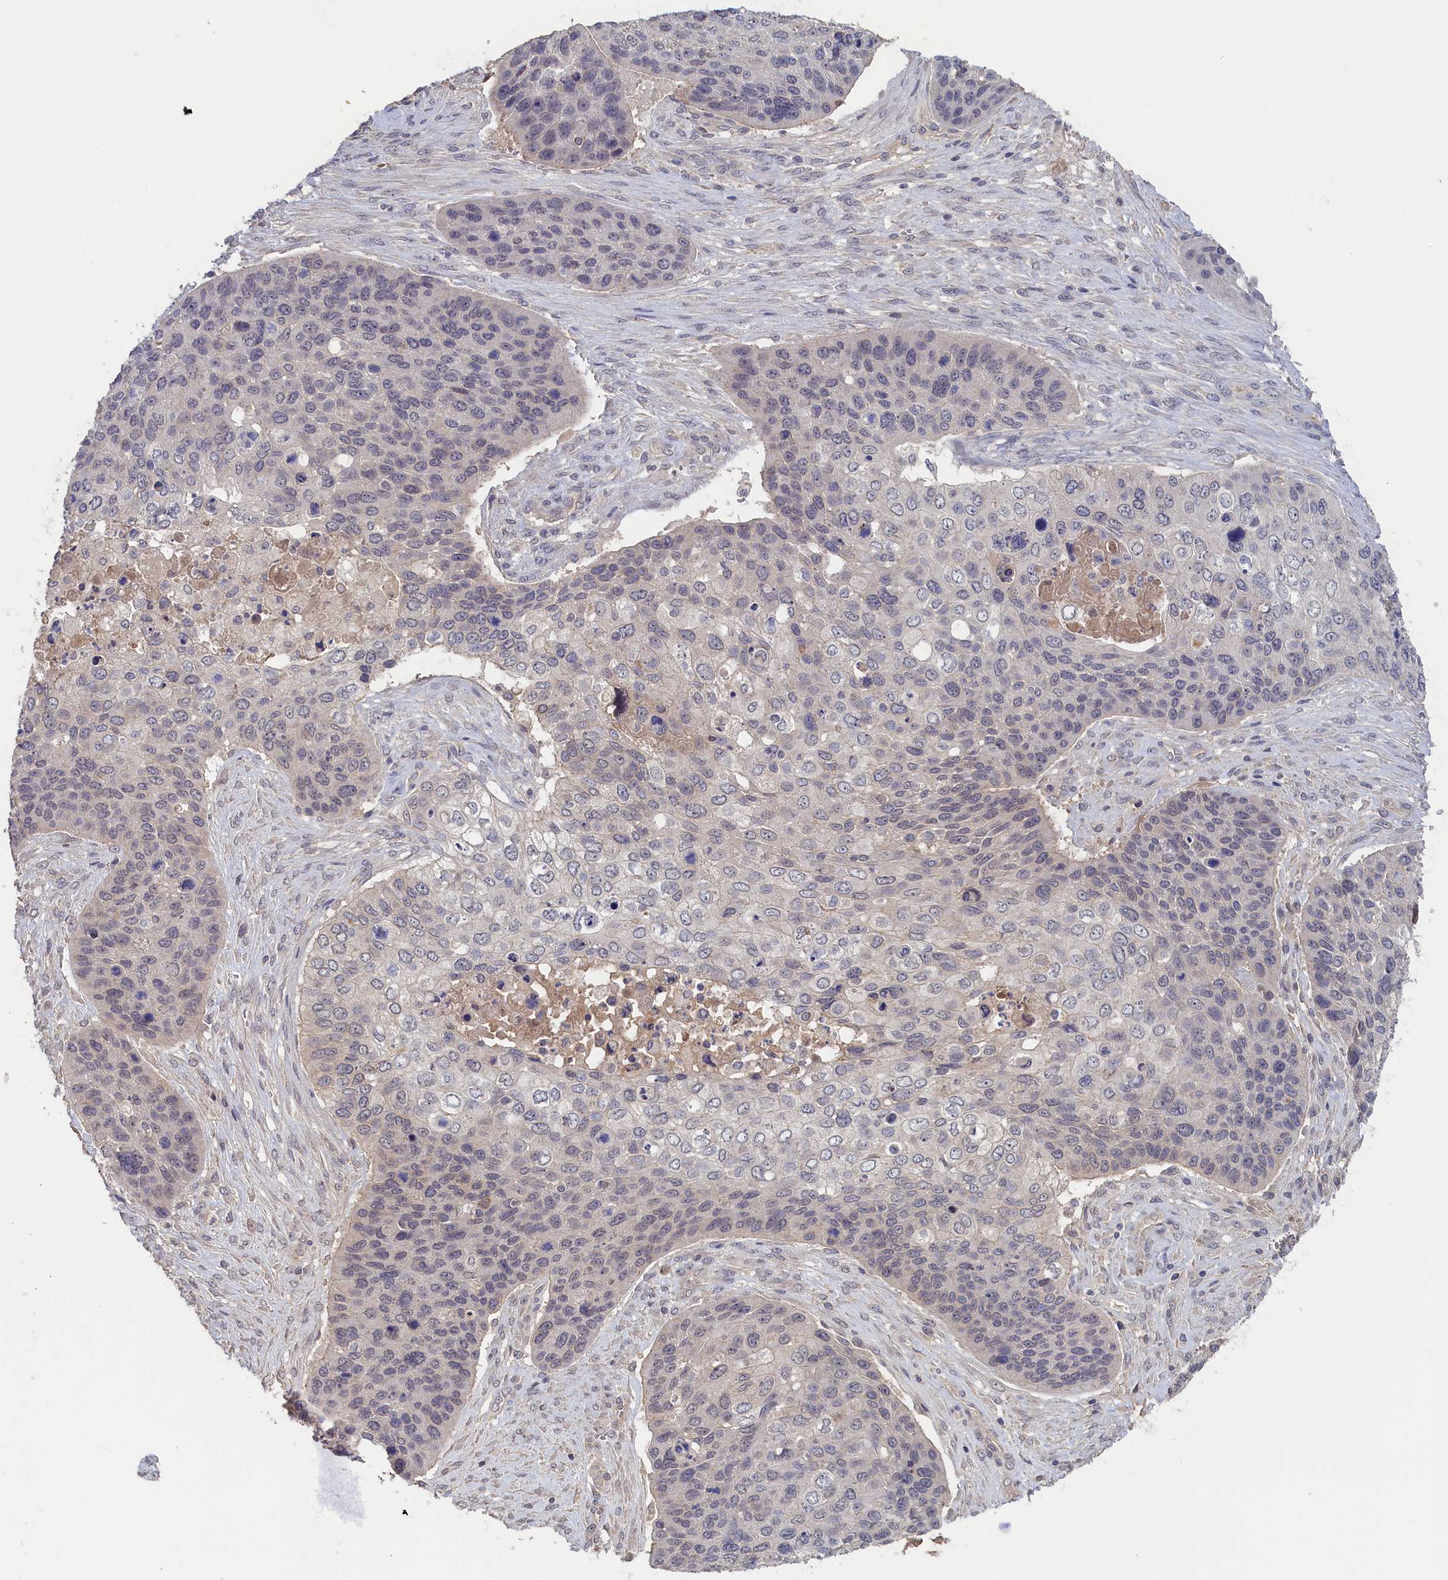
{"staining": {"intensity": "negative", "quantity": "none", "location": "none"}, "tissue": "skin cancer", "cell_type": "Tumor cells", "image_type": "cancer", "snomed": [{"axis": "morphology", "description": "Basal cell carcinoma"}, {"axis": "topography", "description": "Skin"}], "caption": "Photomicrograph shows no significant protein staining in tumor cells of basal cell carcinoma (skin).", "gene": "CELF5", "patient": {"sex": "female", "age": 74}}